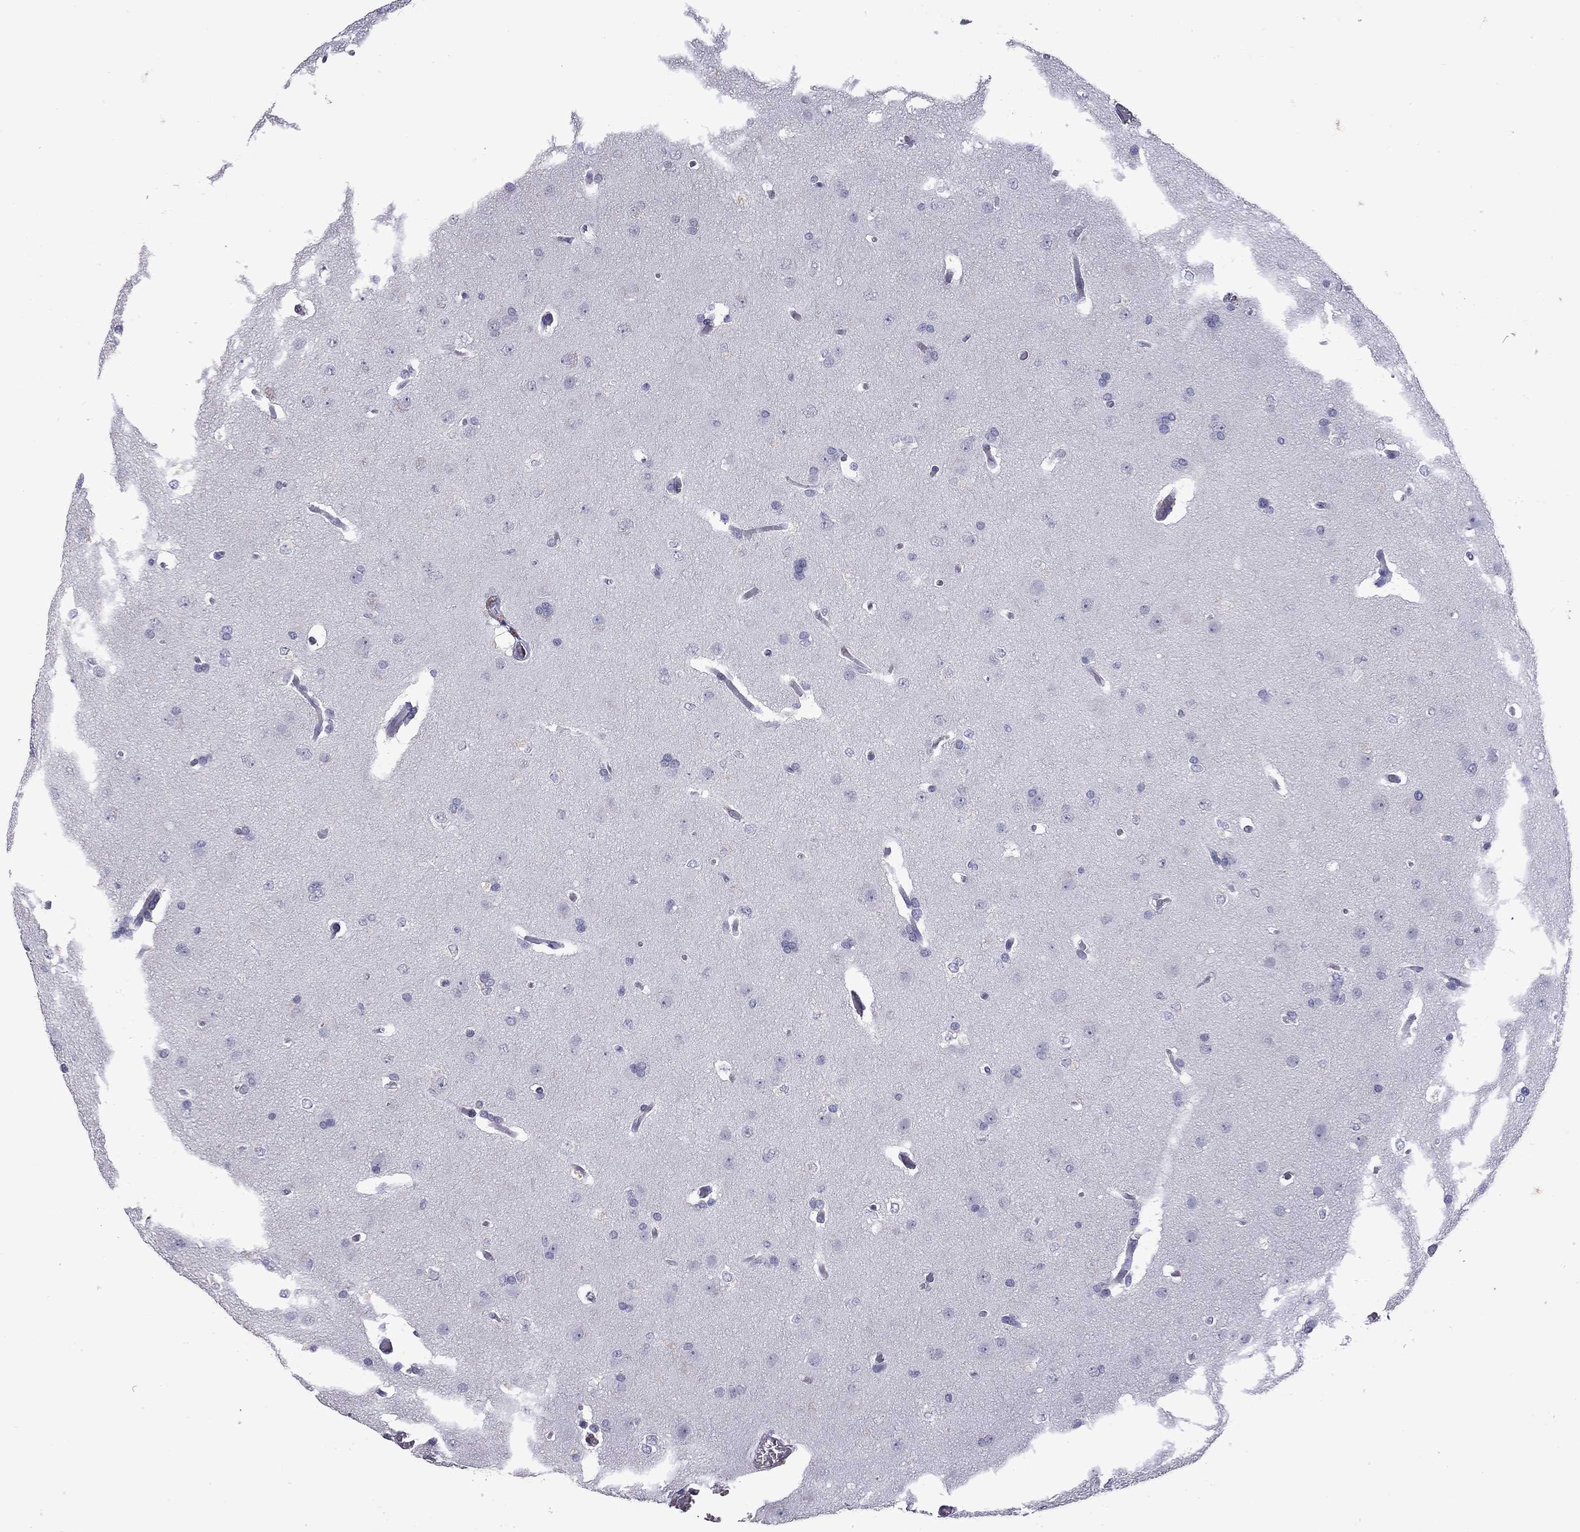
{"staining": {"intensity": "negative", "quantity": "none", "location": "none"}, "tissue": "glioma", "cell_type": "Tumor cells", "image_type": "cancer", "snomed": [{"axis": "morphology", "description": "Glioma, malignant, Low grade"}, {"axis": "topography", "description": "Brain"}], "caption": "Image shows no significant protein expression in tumor cells of glioma.", "gene": "SERPINA3", "patient": {"sex": "female", "age": 32}}